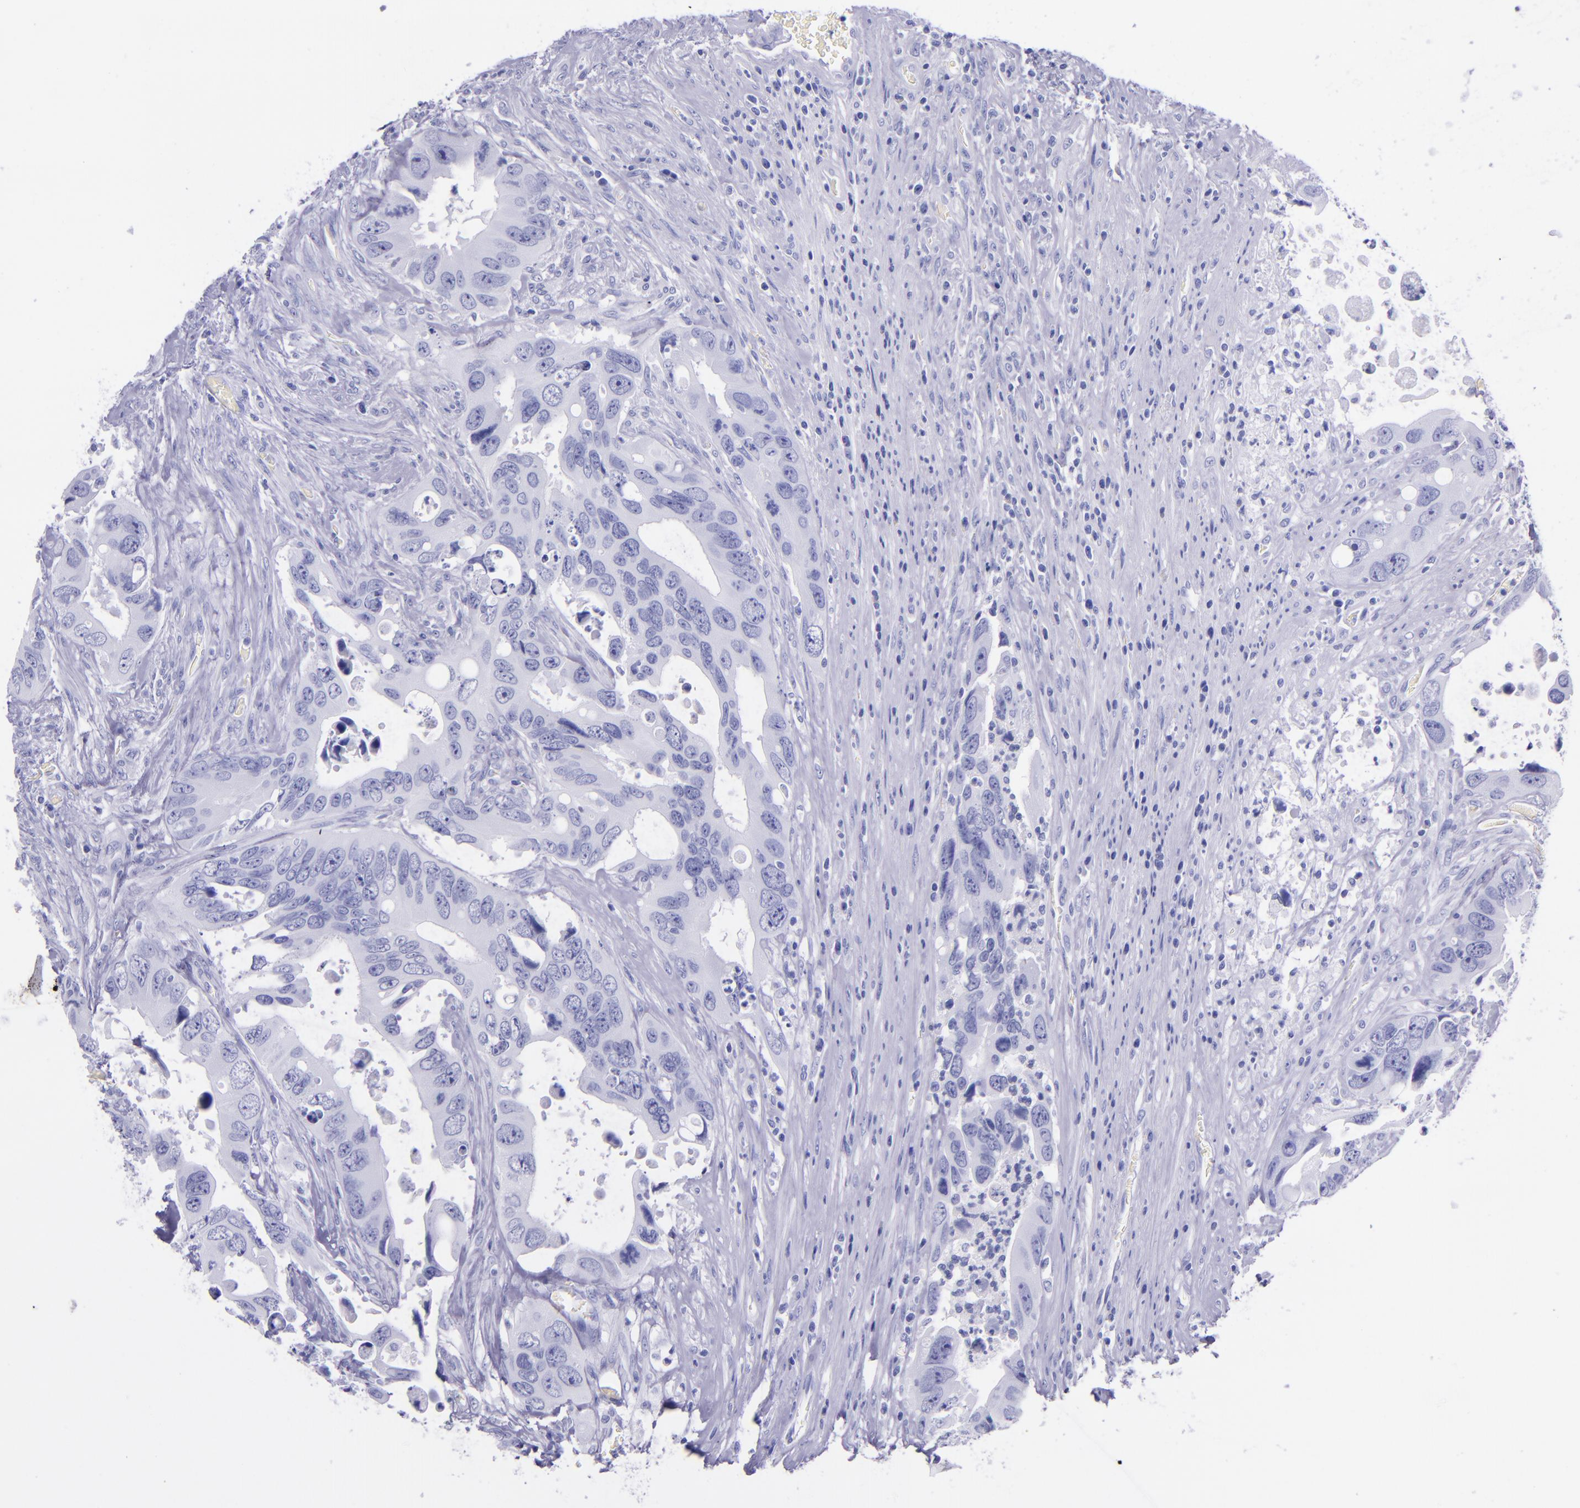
{"staining": {"intensity": "negative", "quantity": "none", "location": "none"}, "tissue": "colorectal cancer", "cell_type": "Tumor cells", "image_type": "cancer", "snomed": [{"axis": "morphology", "description": "Adenocarcinoma, NOS"}, {"axis": "topography", "description": "Rectum"}], "caption": "A photomicrograph of colorectal cancer (adenocarcinoma) stained for a protein exhibits no brown staining in tumor cells. The staining is performed using DAB (3,3'-diaminobenzidine) brown chromogen with nuclei counter-stained in using hematoxylin.", "gene": "MBP", "patient": {"sex": "male", "age": 70}}